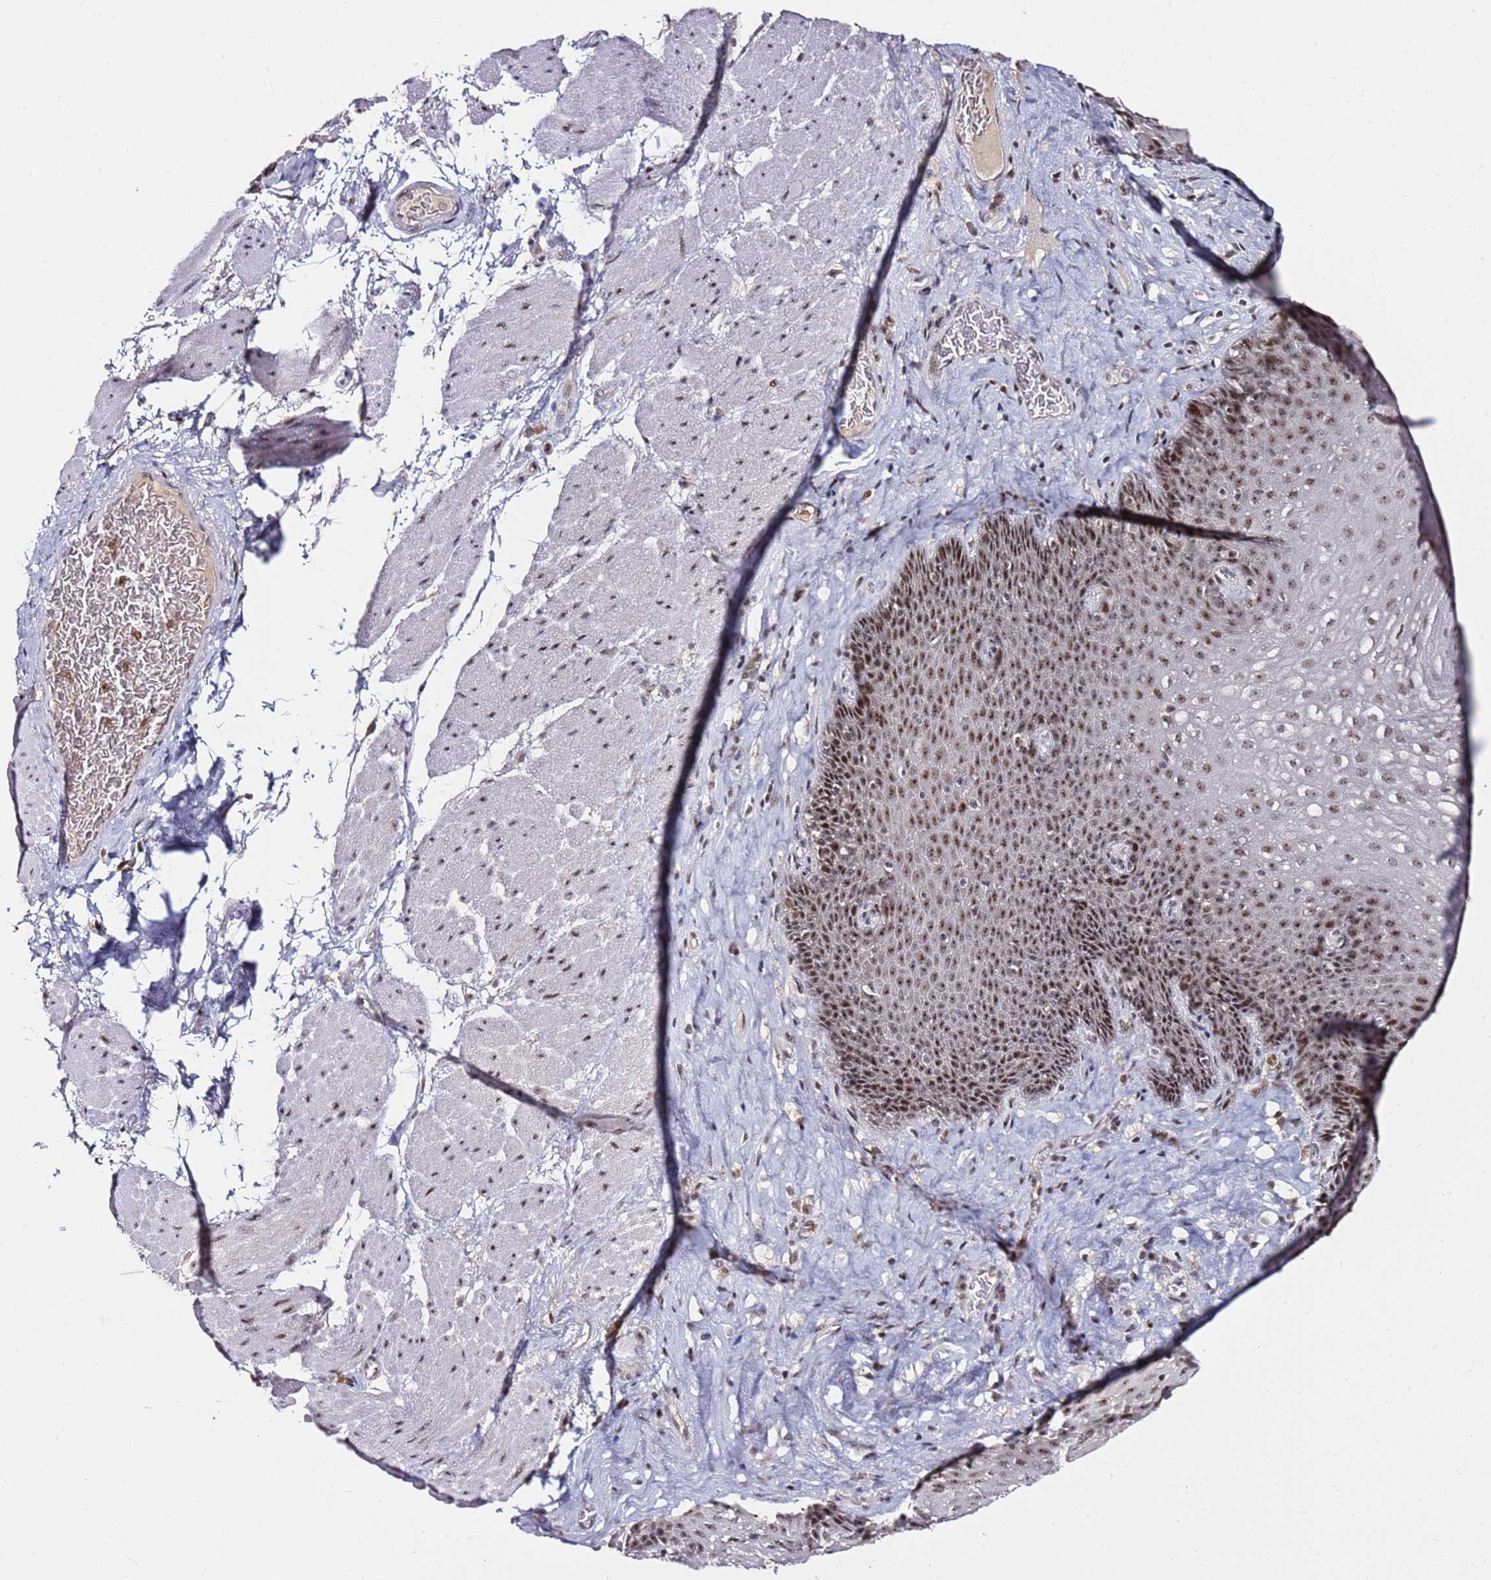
{"staining": {"intensity": "moderate", "quantity": ">75%", "location": "nuclear"}, "tissue": "esophagus", "cell_type": "Squamous epithelial cells", "image_type": "normal", "snomed": [{"axis": "morphology", "description": "Normal tissue, NOS"}, {"axis": "topography", "description": "Esophagus"}], "caption": "Esophagus stained with a brown dye demonstrates moderate nuclear positive positivity in approximately >75% of squamous epithelial cells.", "gene": "FCF1", "patient": {"sex": "female", "age": 66}}